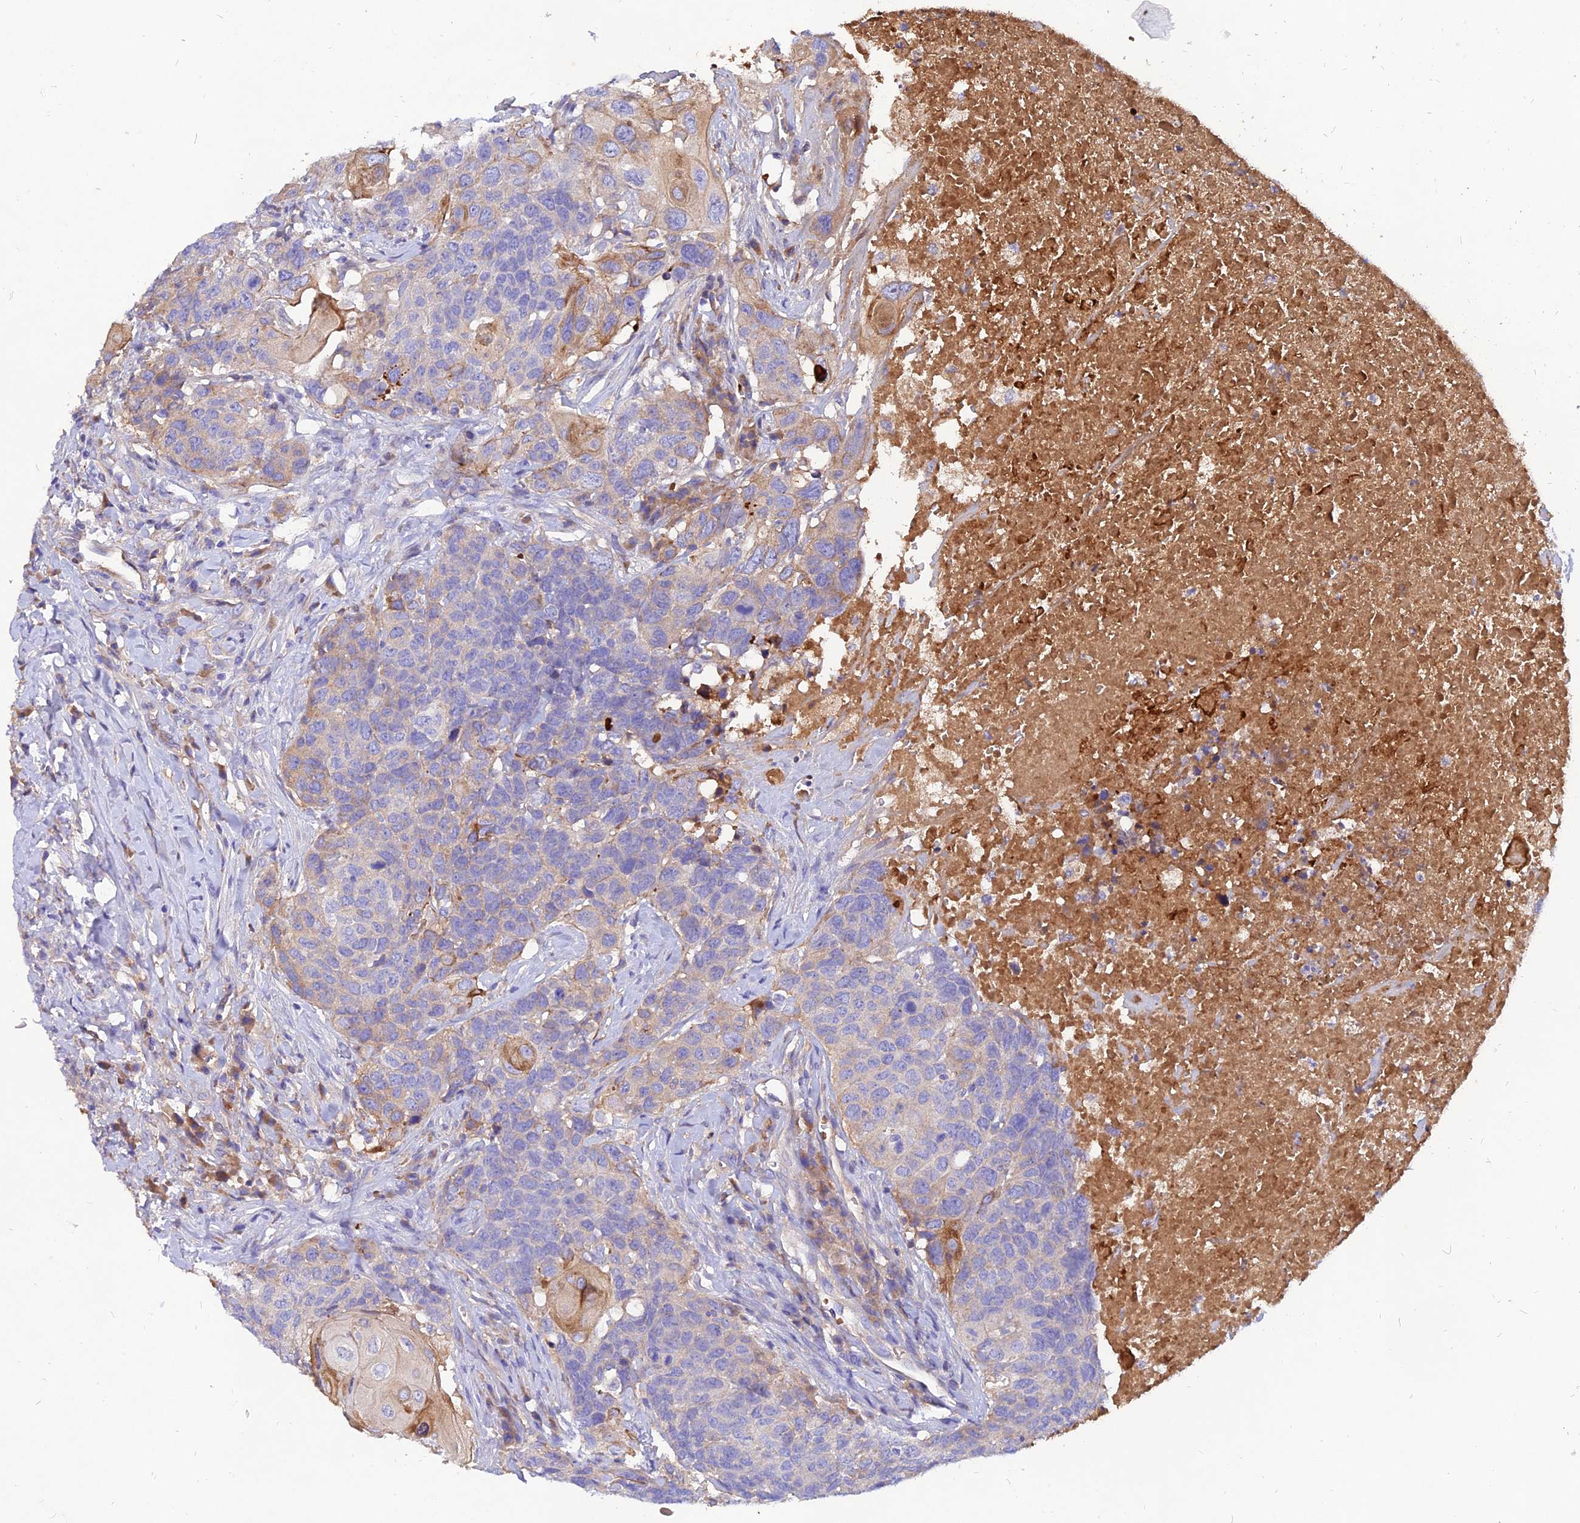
{"staining": {"intensity": "weak", "quantity": "<25%", "location": "cytoplasmic/membranous"}, "tissue": "head and neck cancer", "cell_type": "Tumor cells", "image_type": "cancer", "snomed": [{"axis": "morphology", "description": "Squamous cell carcinoma, NOS"}, {"axis": "topography", "description": "Head-Neck"}], "caption": "This is an immunohistochemistry micrograph of human head and neck cancer (squamous cell carcinoma). There is no staining in tumor cells.", "gene": "MROH1", "patient": {"sex": "male", "age": 66}}